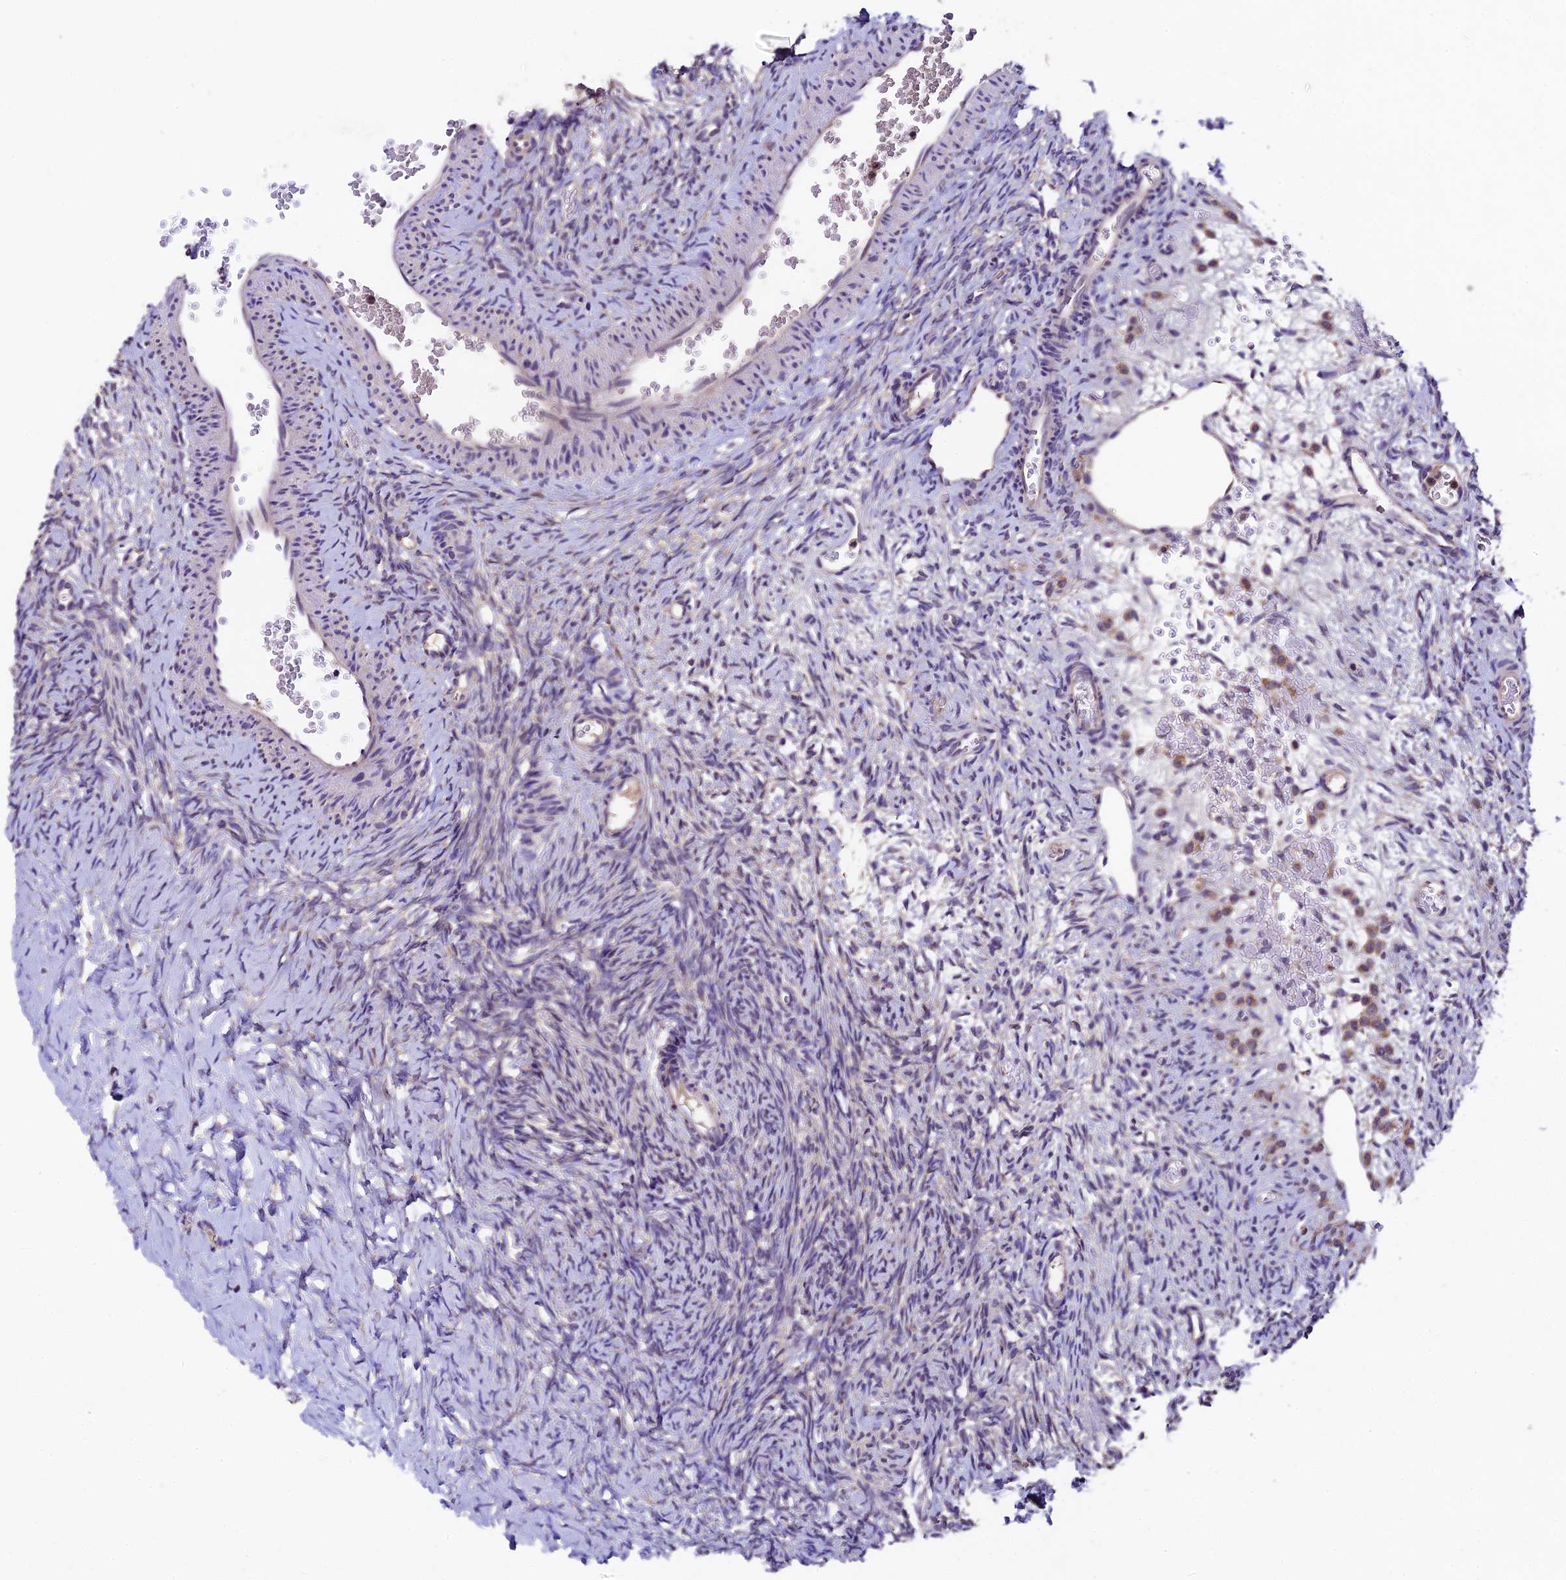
{"staining": {"intensity": "negative", "quantity": "none", "location": "none"}, "tissue": "ovary", "cell_type": "Ovarian stroma cells", "image_type": "normal", "snomed": [{"axis": "morphology", "description": "Normal tissue, NOS"}, {"axis": "topography", "description": "Ovary"}], "caption": "This histopathology image is of benign ovary stained with IHC to label a protein in brown with the nuclei are counter-stained blue. There is no staining in ovarian stroma cells. Nuclei are stained in blue.", "gene": "SBNO2", "patient": {"sex": "female", "age": 39}}